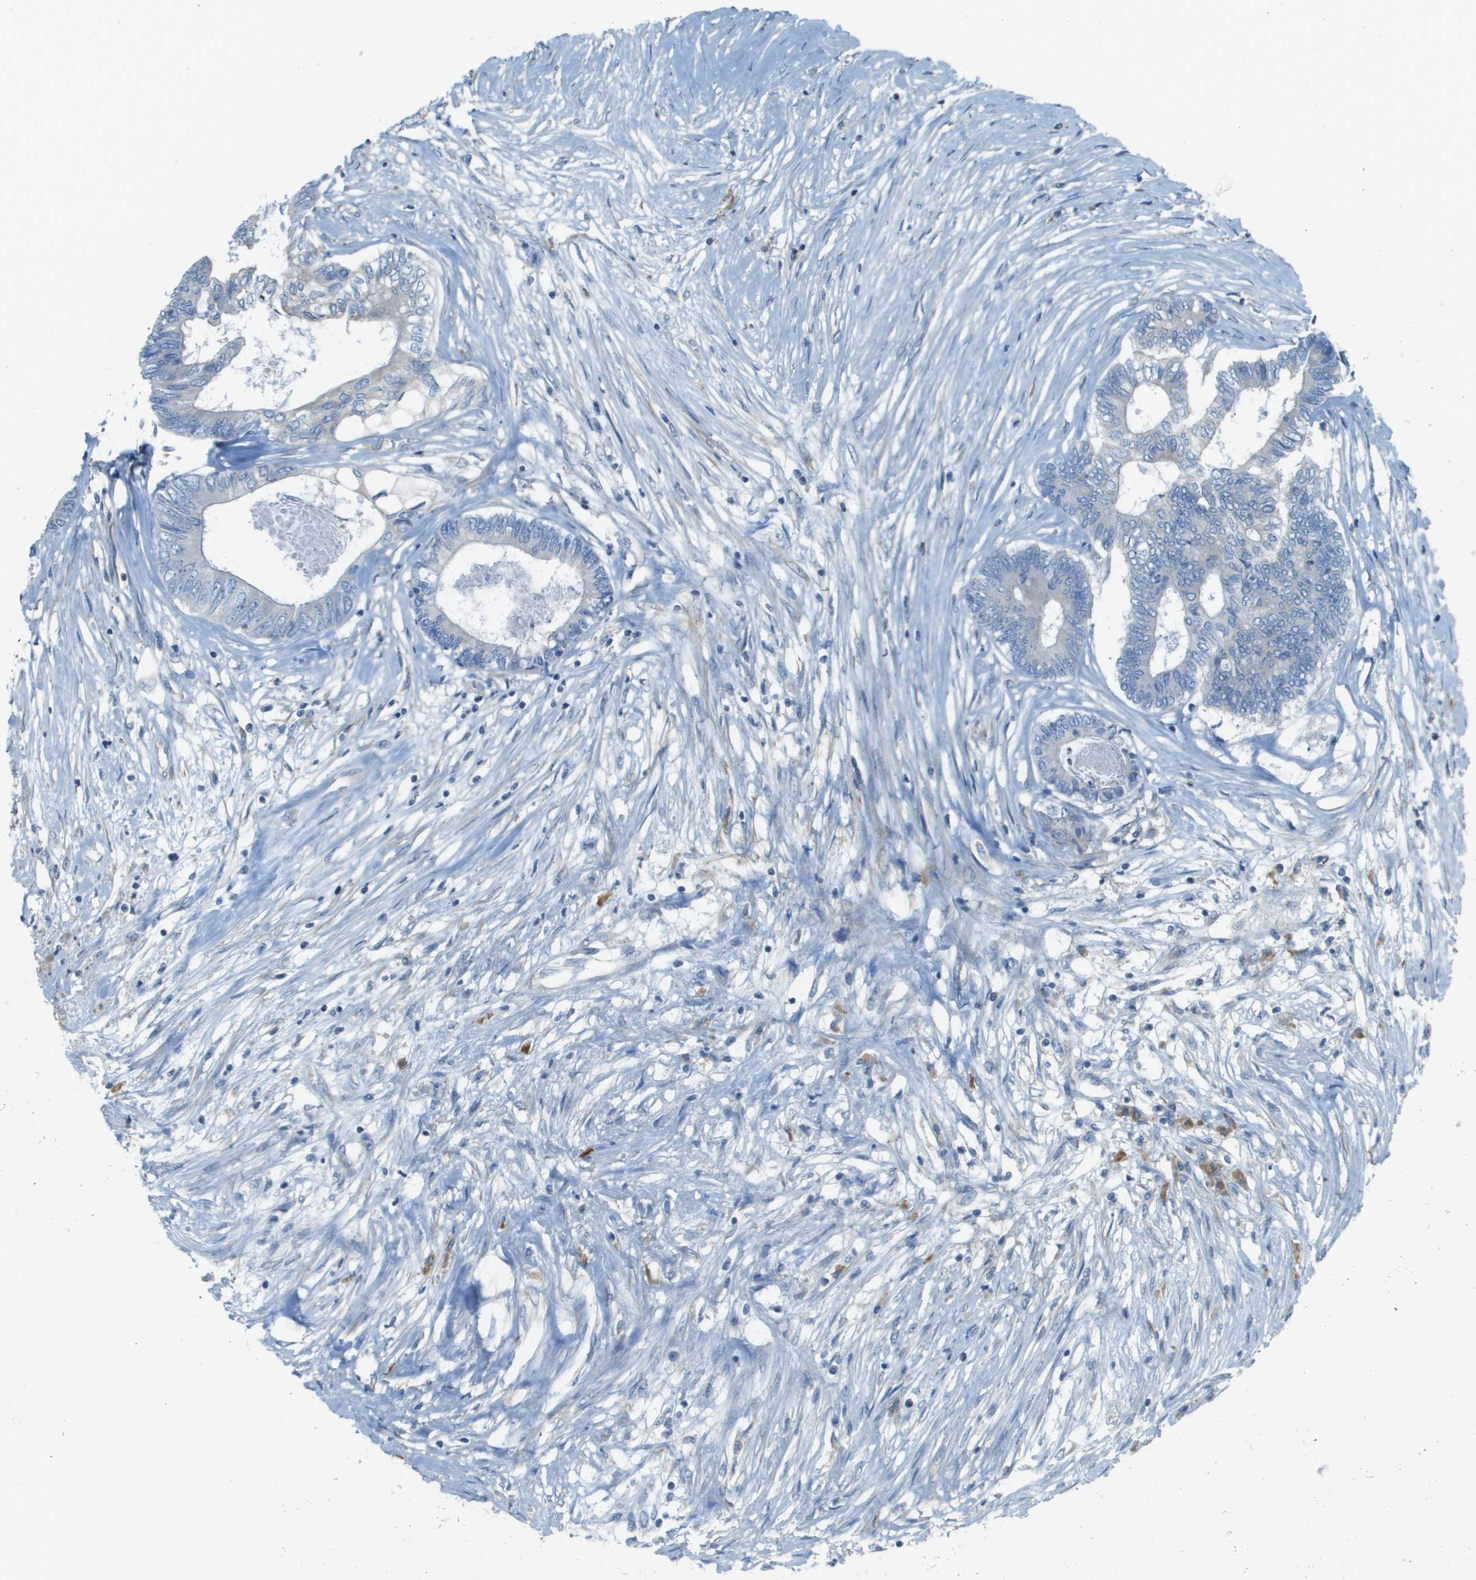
{"staining": {"intensity": "negative", "quantity": "none", "location": "none"}, "tissue": "colorectal cancer", "cell_type": "Tumor cells", "image_type": "cancer", "snomed": [{"axis": "morphology", "description": "Adenocarcinoma, NOS"}, {"axis": "topography", "description": "Rectum"}], "caption": "The immunohistochemistry (IHC) histopathology image has no significant expression in tumor cells of colorectal adenocarcinoma tissue.", "gene": "DNAJB11", "patient": {"sex": "male", "age": 63}}